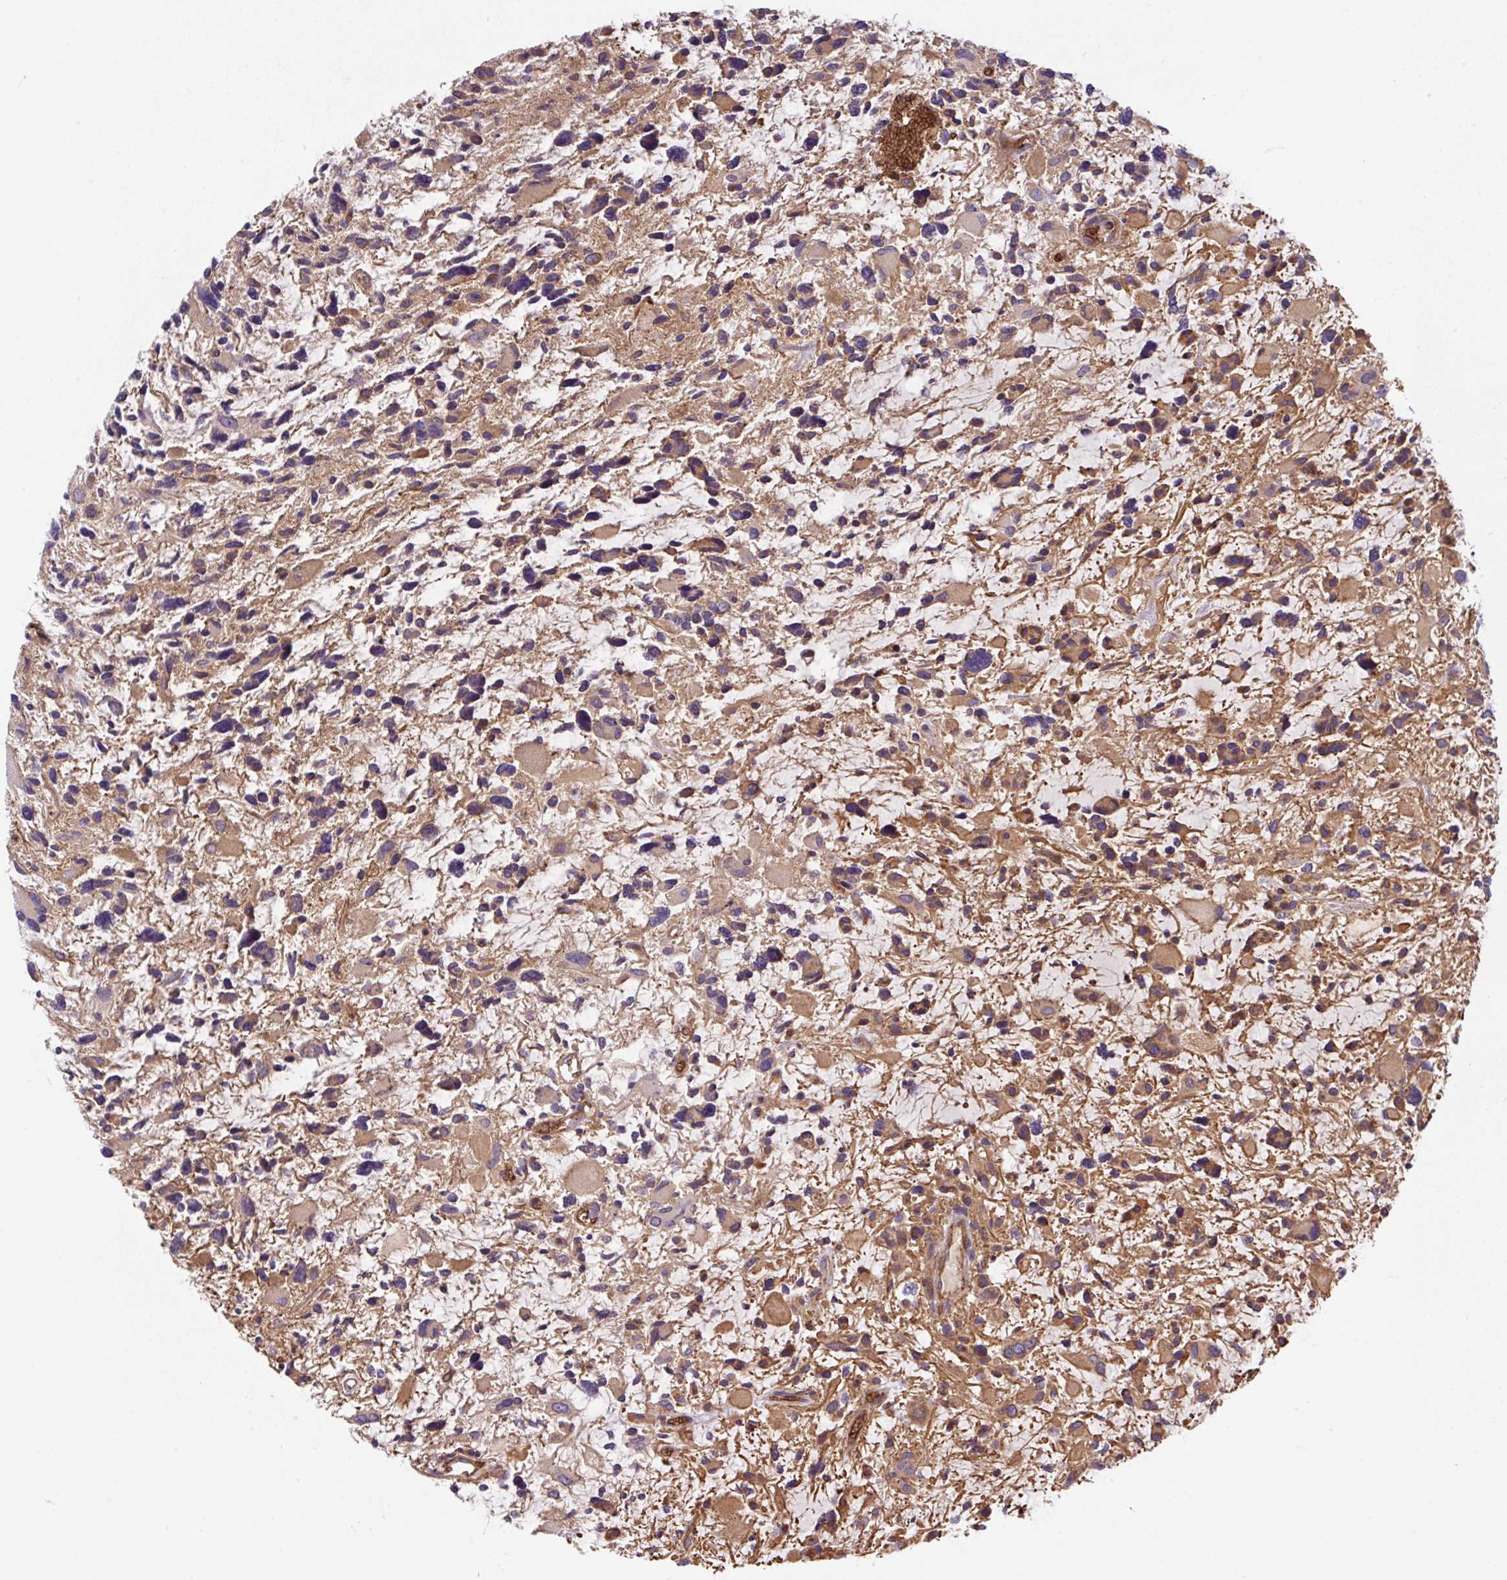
{"staining": {"intensity": "moderate", "quantity": ">75%", "location": "cytoplasmic/membranous"}, "tissue": "glioma", "cell_type": "Tumor cells", "image_type": "cancer", "snomed": [{"axis": "morphology", "description": "Glioma, malignant, High grade"}, {"axis": "topography", "description": "Brain"}], "caption": "Human malignant high-grade glioma stained for a protein (brown) reveals moderate cytoplasmic/membranous positive positivity in about >75% of tumor cells.", "gene": "APOBEC3D", "patient": {"sex": "female", "age": 11}}